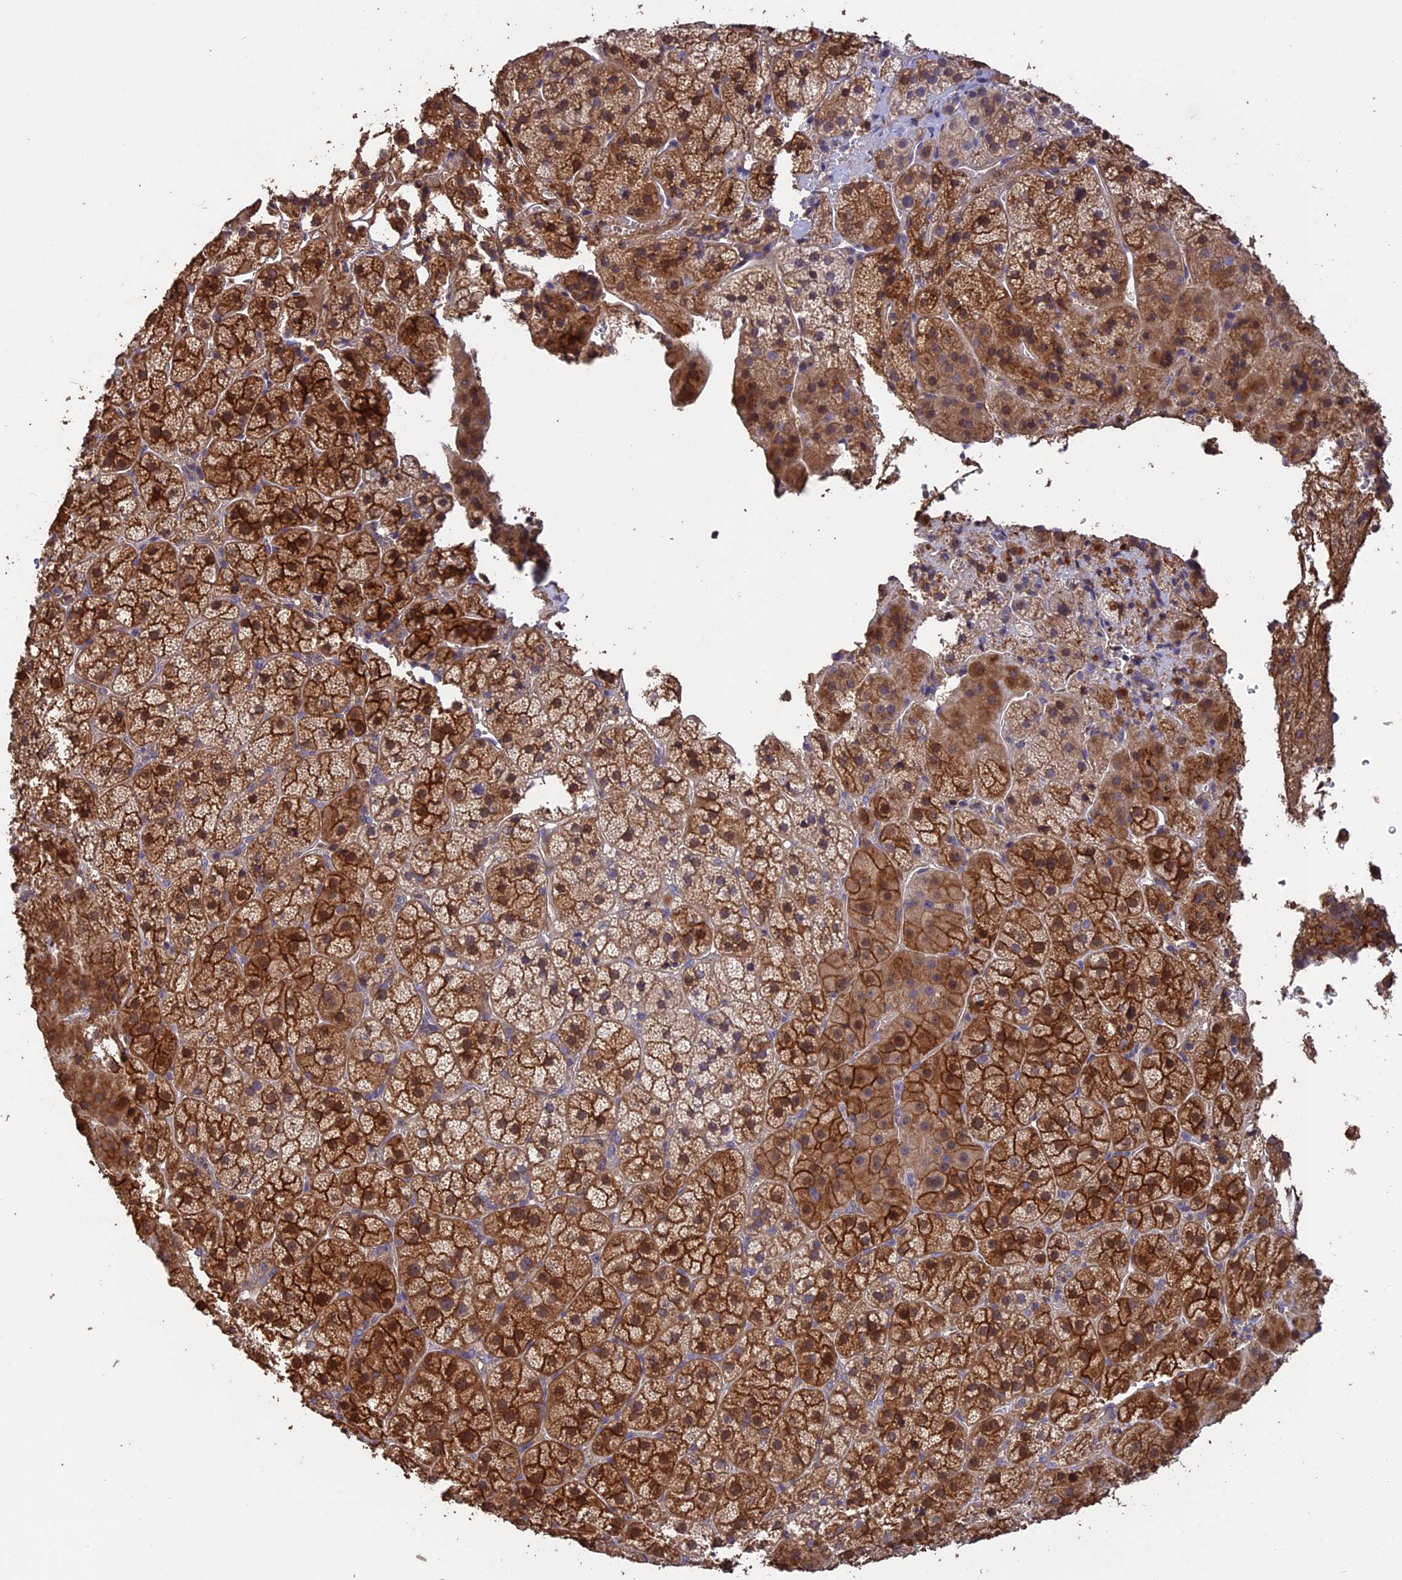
{"staining": {"intensity": "strong", "quantity": "25%-75%", "location": "cytoplasmic/membranous,nuclear"}, "tissue": "adrenal gland", "cell_type": "Glandular cells", "image_type": "normal", "snomed": [{"axis": "morphology", "description": "Normal tissue, NOS"}, {"axis": "topography", "description": "Adrenal gland"}], "caption": "Approximately 25%-75% of glandular cells in normal human adrenal gland show strong cytoplasmic/membranous,nuclear protein expression as visualized by brown immunohistochemical staining.", "gene": "RASAL1", "patient": {"sex": "female", "age": 44}}